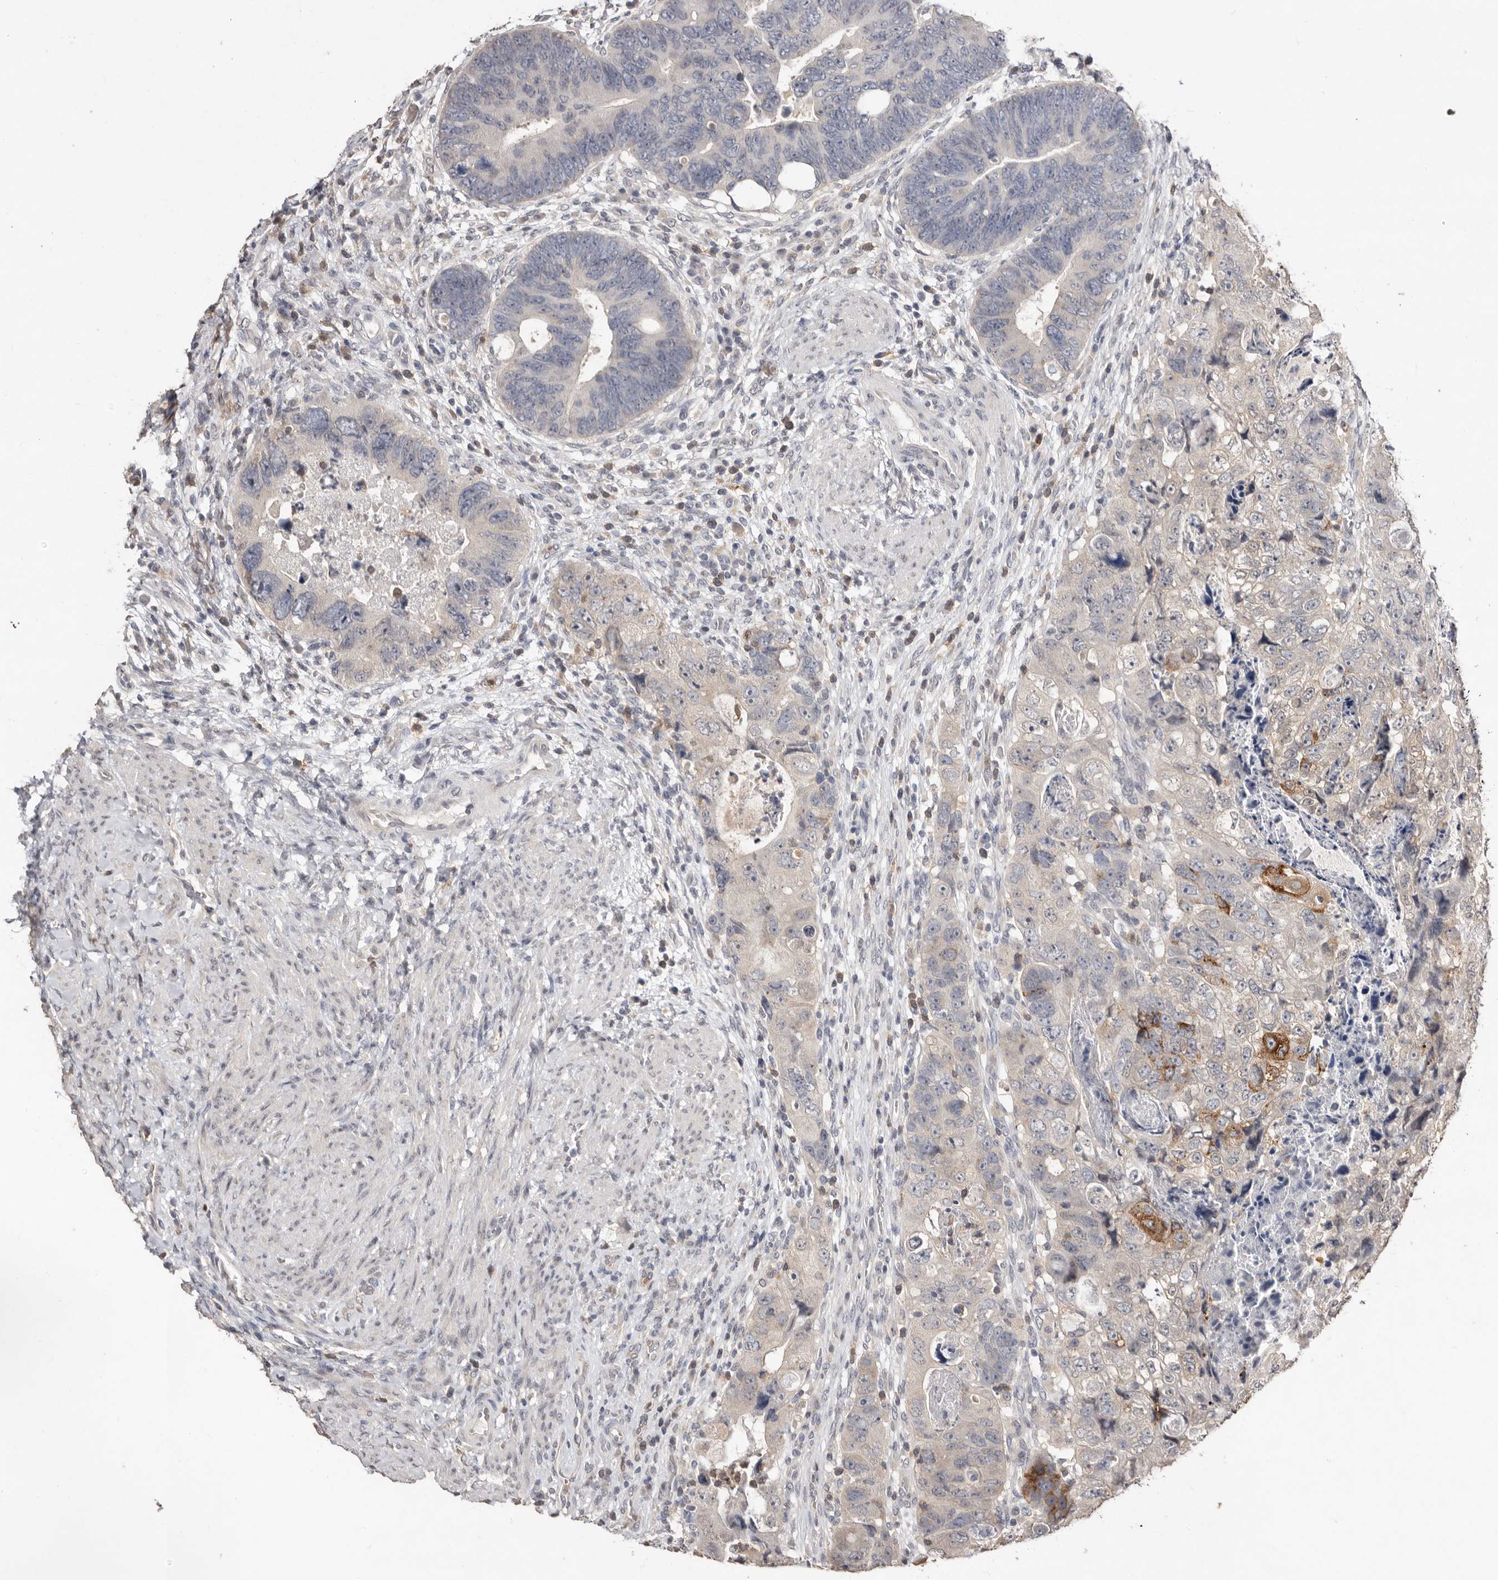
{"staining": {"intensity": "moderate", "quantity": "<25%", "location": "cytoplasmic/membranous"}, "tissue": "colorectal cancer", "cell_type": "Tumor cells", "image_type": "cancer", "snomed": [{"axis": "morphology", "description": "Adenocarcinoma, NOS"}, {"axis": "topography", "description": "Rectum"}], "caption": "The photomicrograph displays immunohistochemical staining of adenocarcinoma (colorectal). There is moderate cytoplasmic/membranous expression is present in approximately <25% of tumor cells.", "gene": "SULT1E1", "patient": {"sex": "male", "age": 59}}